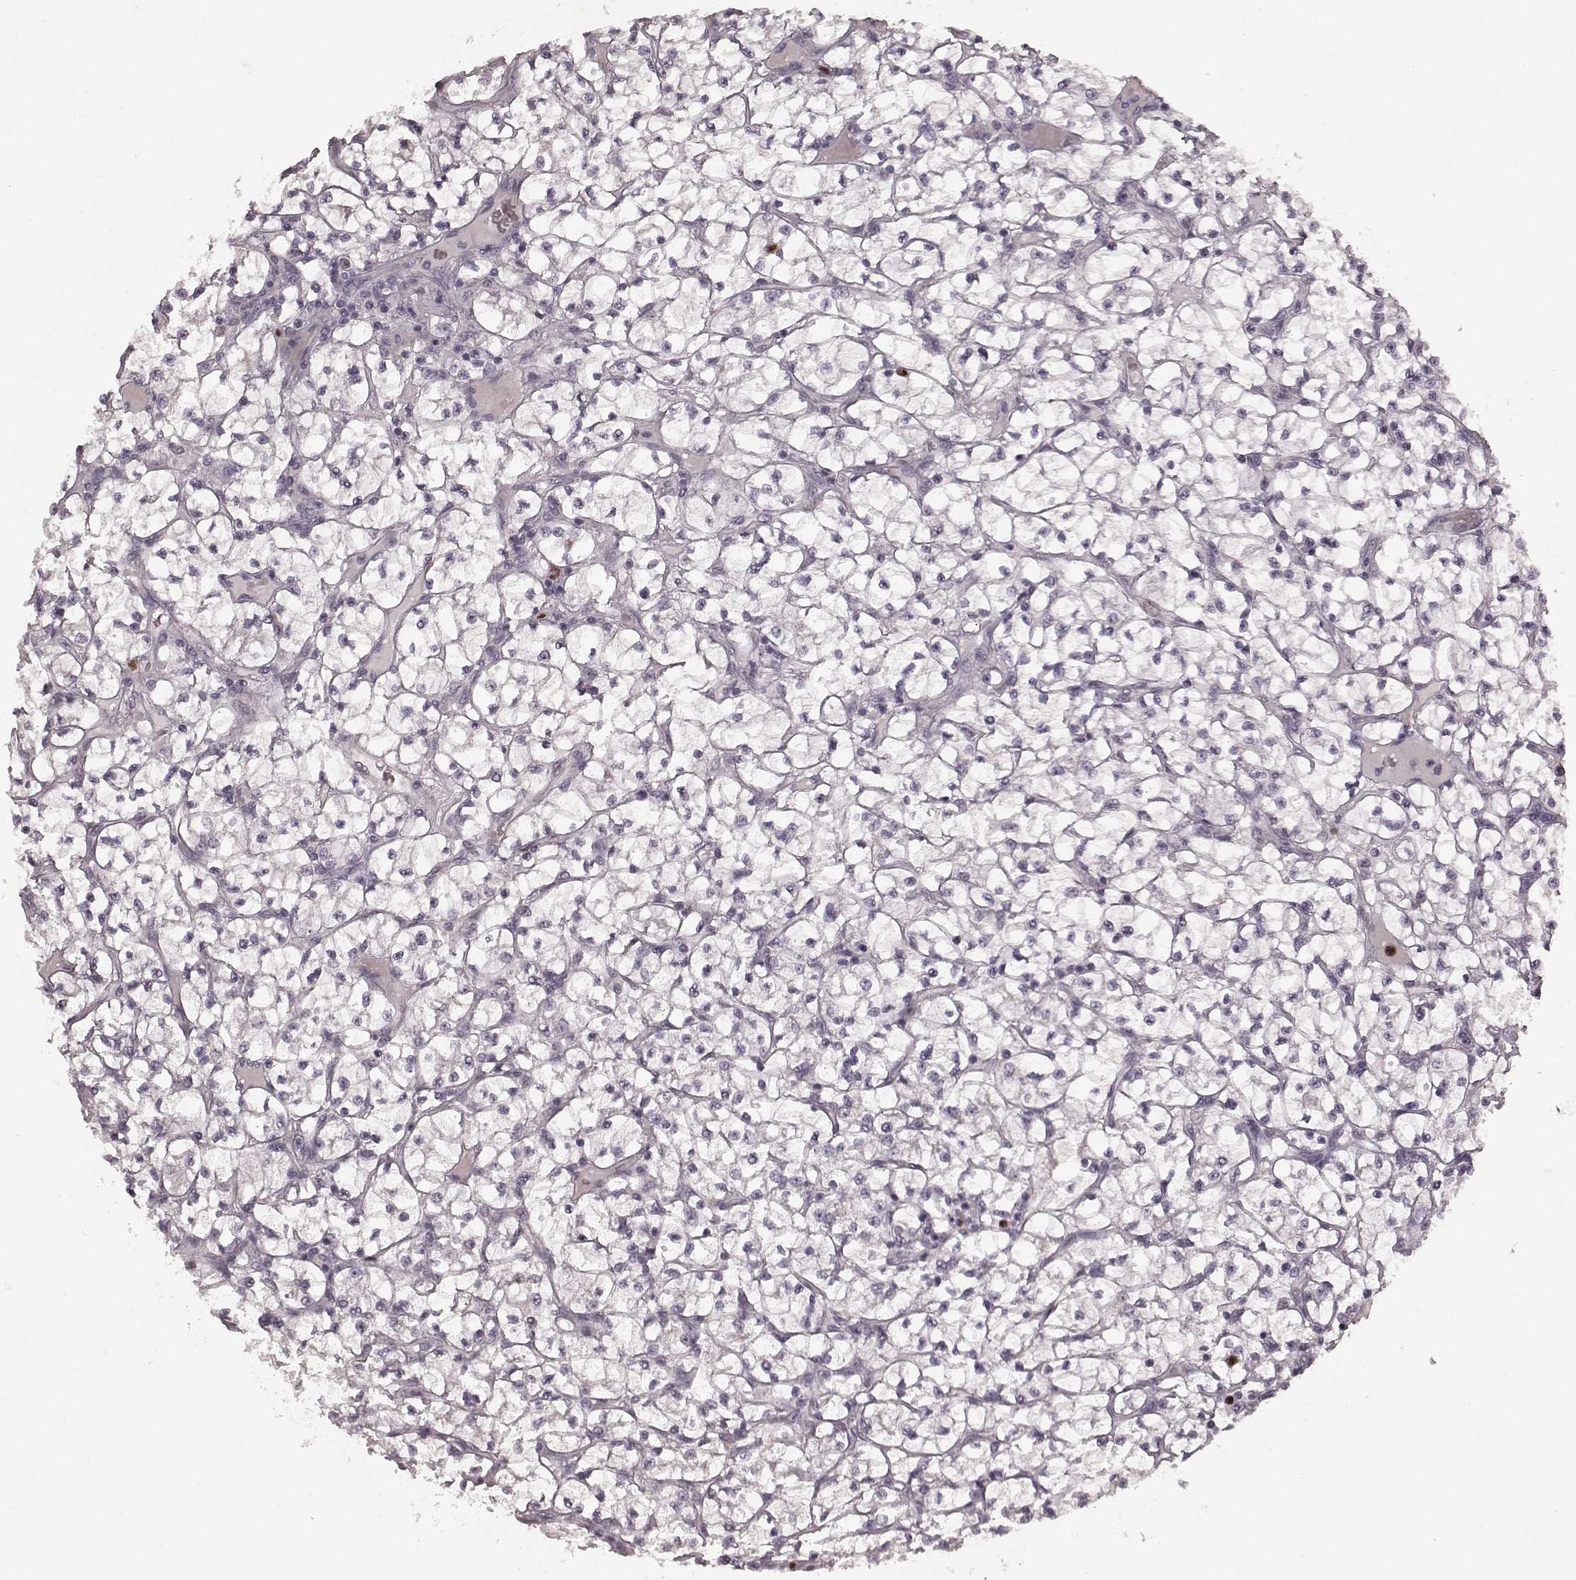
{"staining": {"intensity": "moderate", "quantity": "<25%", "location": "nuclear"}, "tissue": "renal cancer", "cell_type": "Tumor cells", "image_type": "cancer", "snomed": [{"axis": "morphology", "description": "Adenocarcinoma, NOS"}, {"axis": "topography", "description": "Kidney"}], "caption": "Immunohistochemical staining of human renal cancer (adenocarcinoma) exhibits low levels of moderate nuclear expression in approximately <25% of tumor cells.", "gene": "CCNA2", "patient": {"sex": "female", "age": 64}}